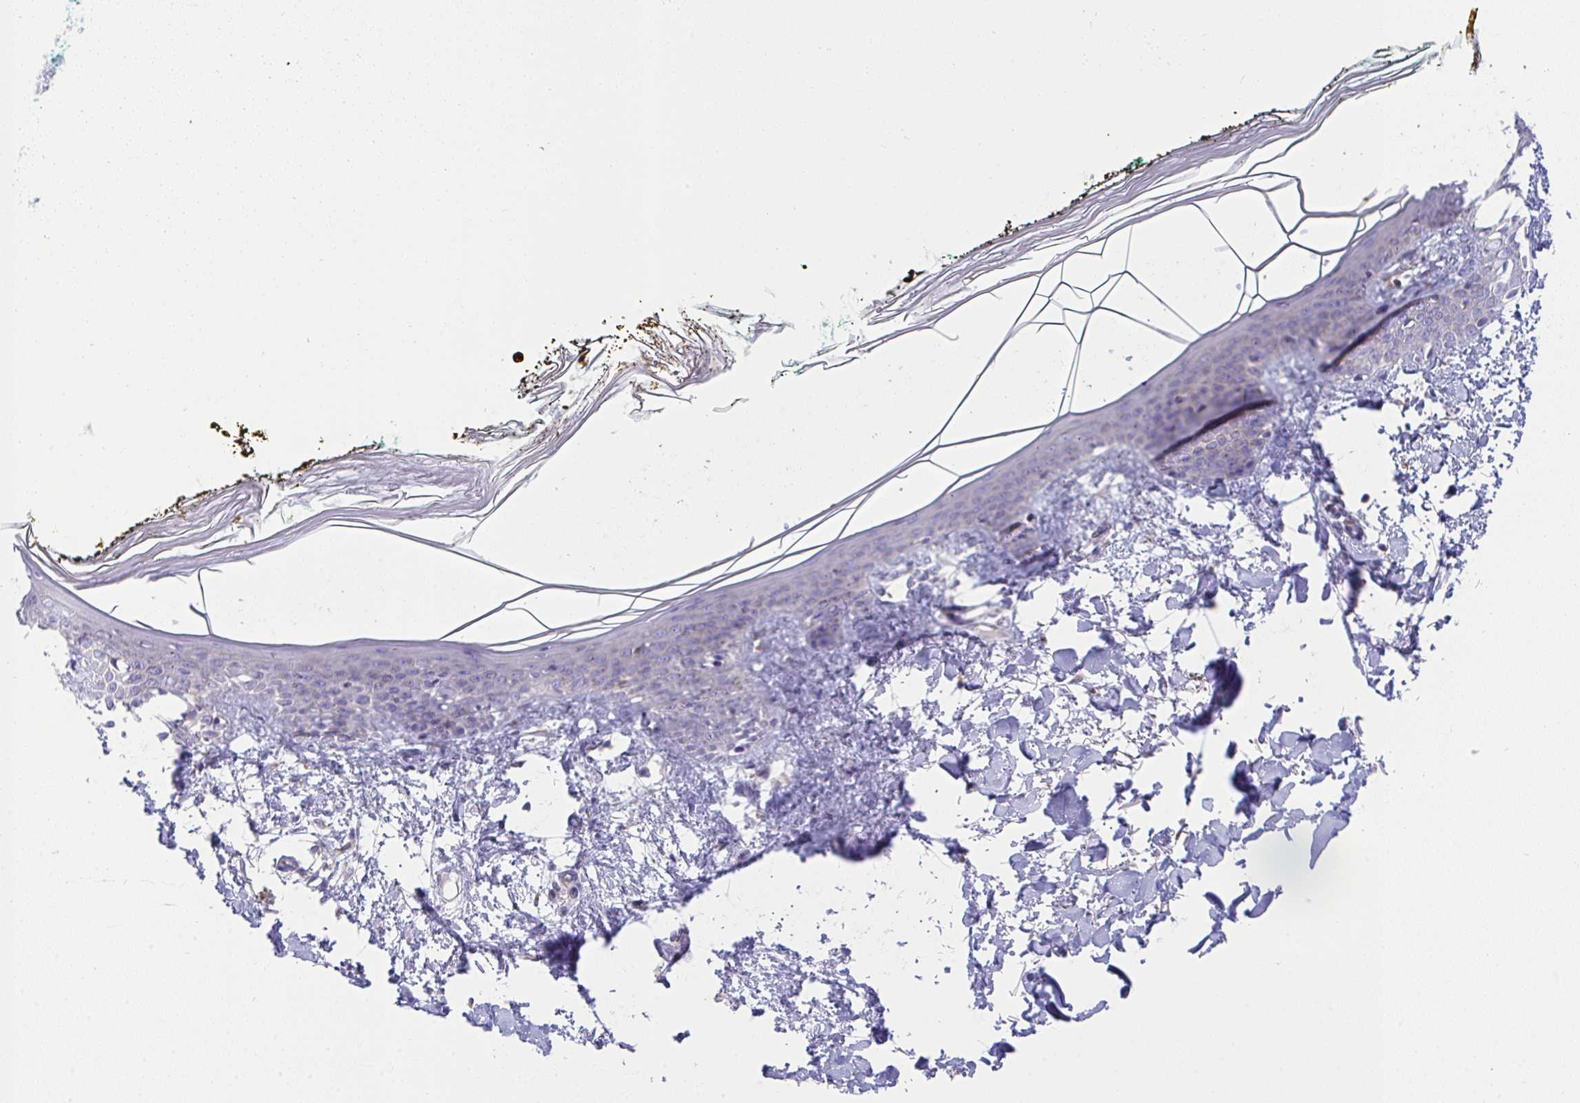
{"staining": {"intensity": "negative", "quantity": "none", "location": "none"}, "tissue": "skin", "cell_type": "Fibroblasts", "image_type": "normal", "snomed": [{"axis": "morphology", "description": "Normal tissue, NOS"}, {"axis": "topography", "description": "Skin"}], "caption": "The immunohistochemistry micrograph has no significant positivity in fibroblasts of skin.", "gene": "MIA3", "patient": {"sex": "female", "age": 34}}